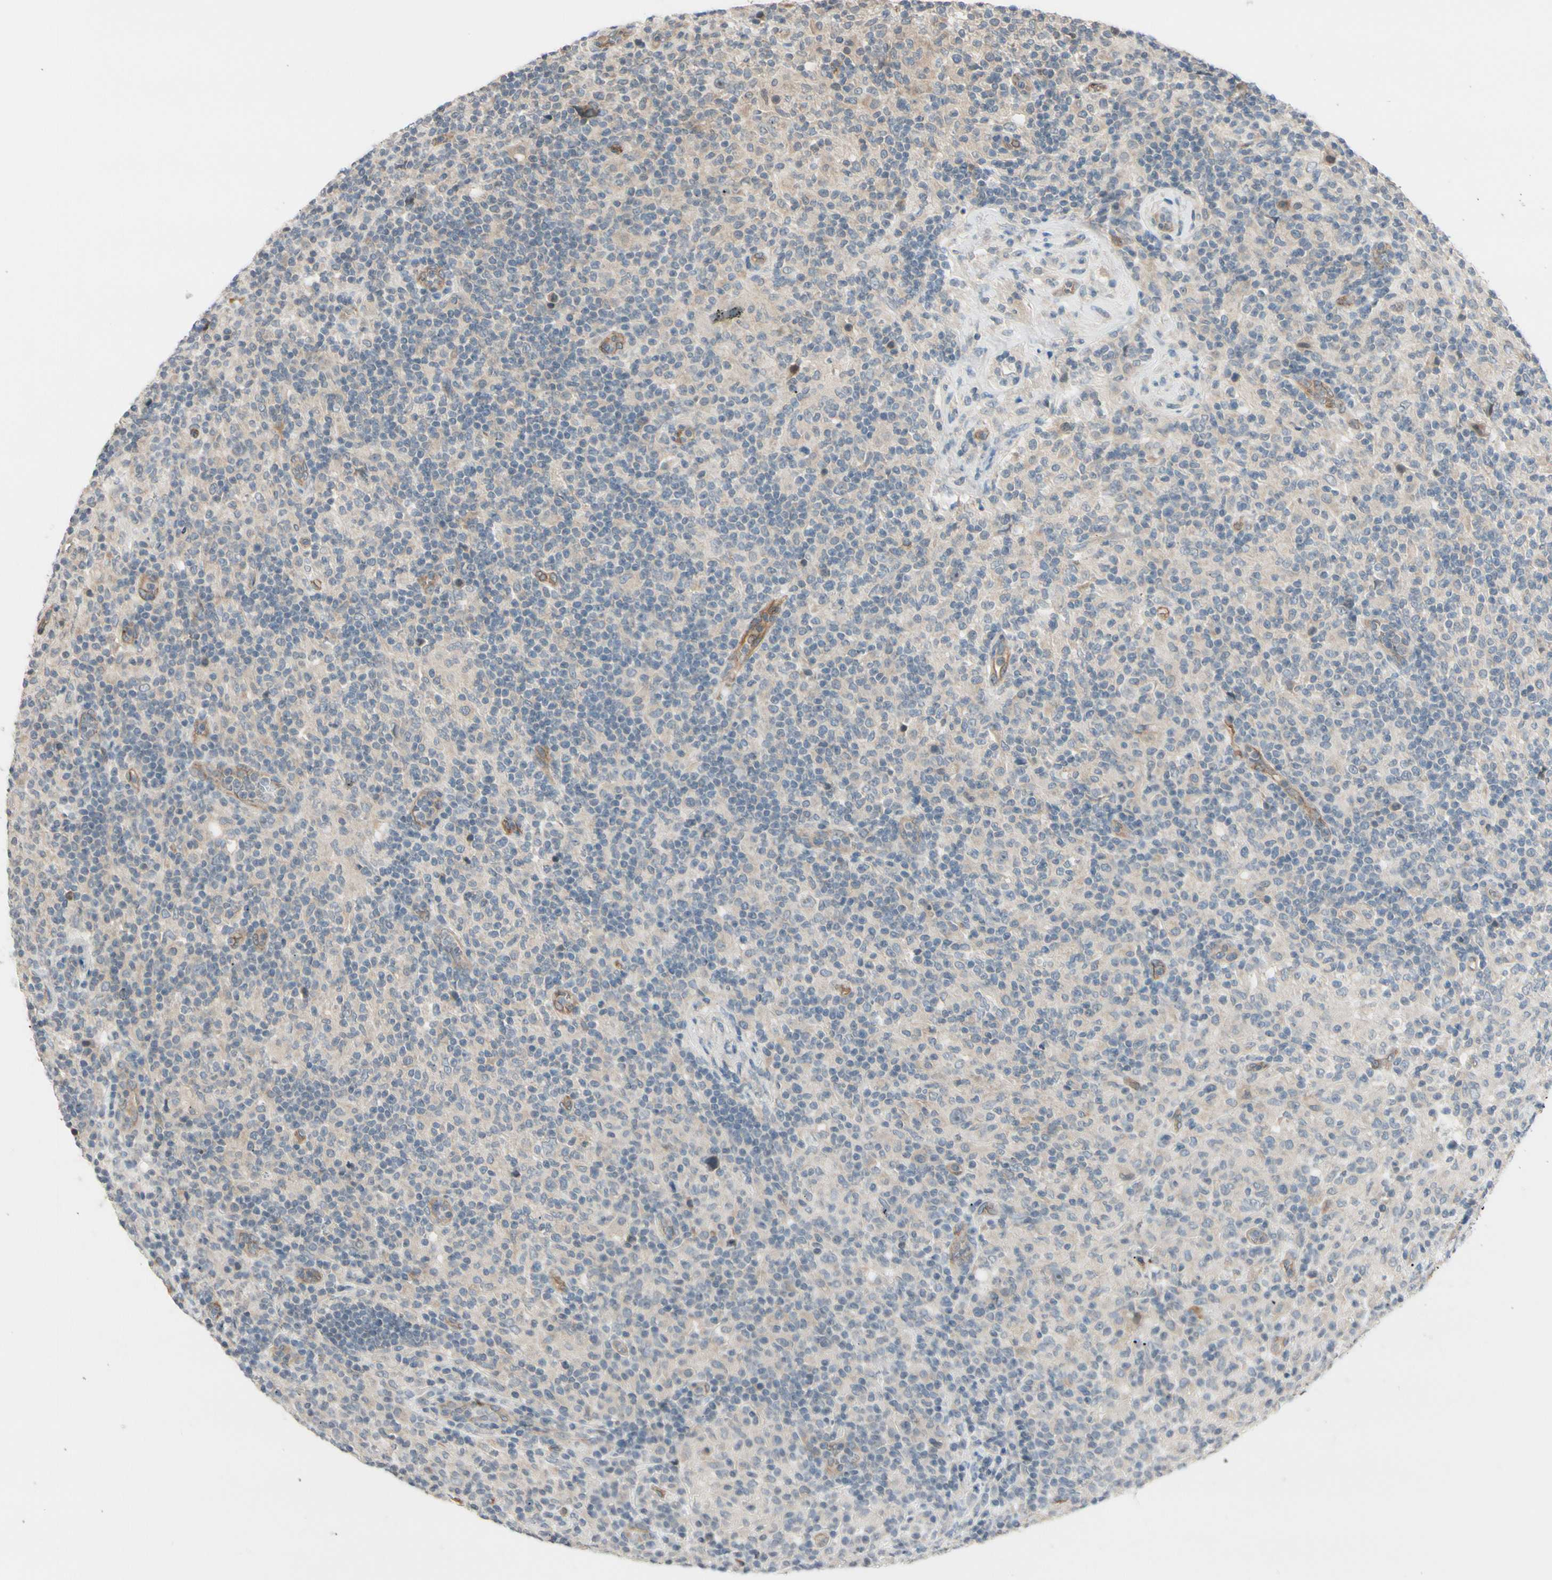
{"staining": {"intensity": "negative", "quantity": "none", "location": "none"}, "tissue": "lymphoma", "cell_type": "Tumor cells", "image_type": "cancer", "snomed": [{"axis": "morphology", "description": "Hodgkin's disease, NOS"}, {"axis": "topography", "description": "Lymph node"}], "caption": "Hodgkin's disease was stained to show a protein in brown. There is no significant staining in tumor cells.", "gene": "FGF10", "patient": {"sex": "male", "age": 70}}